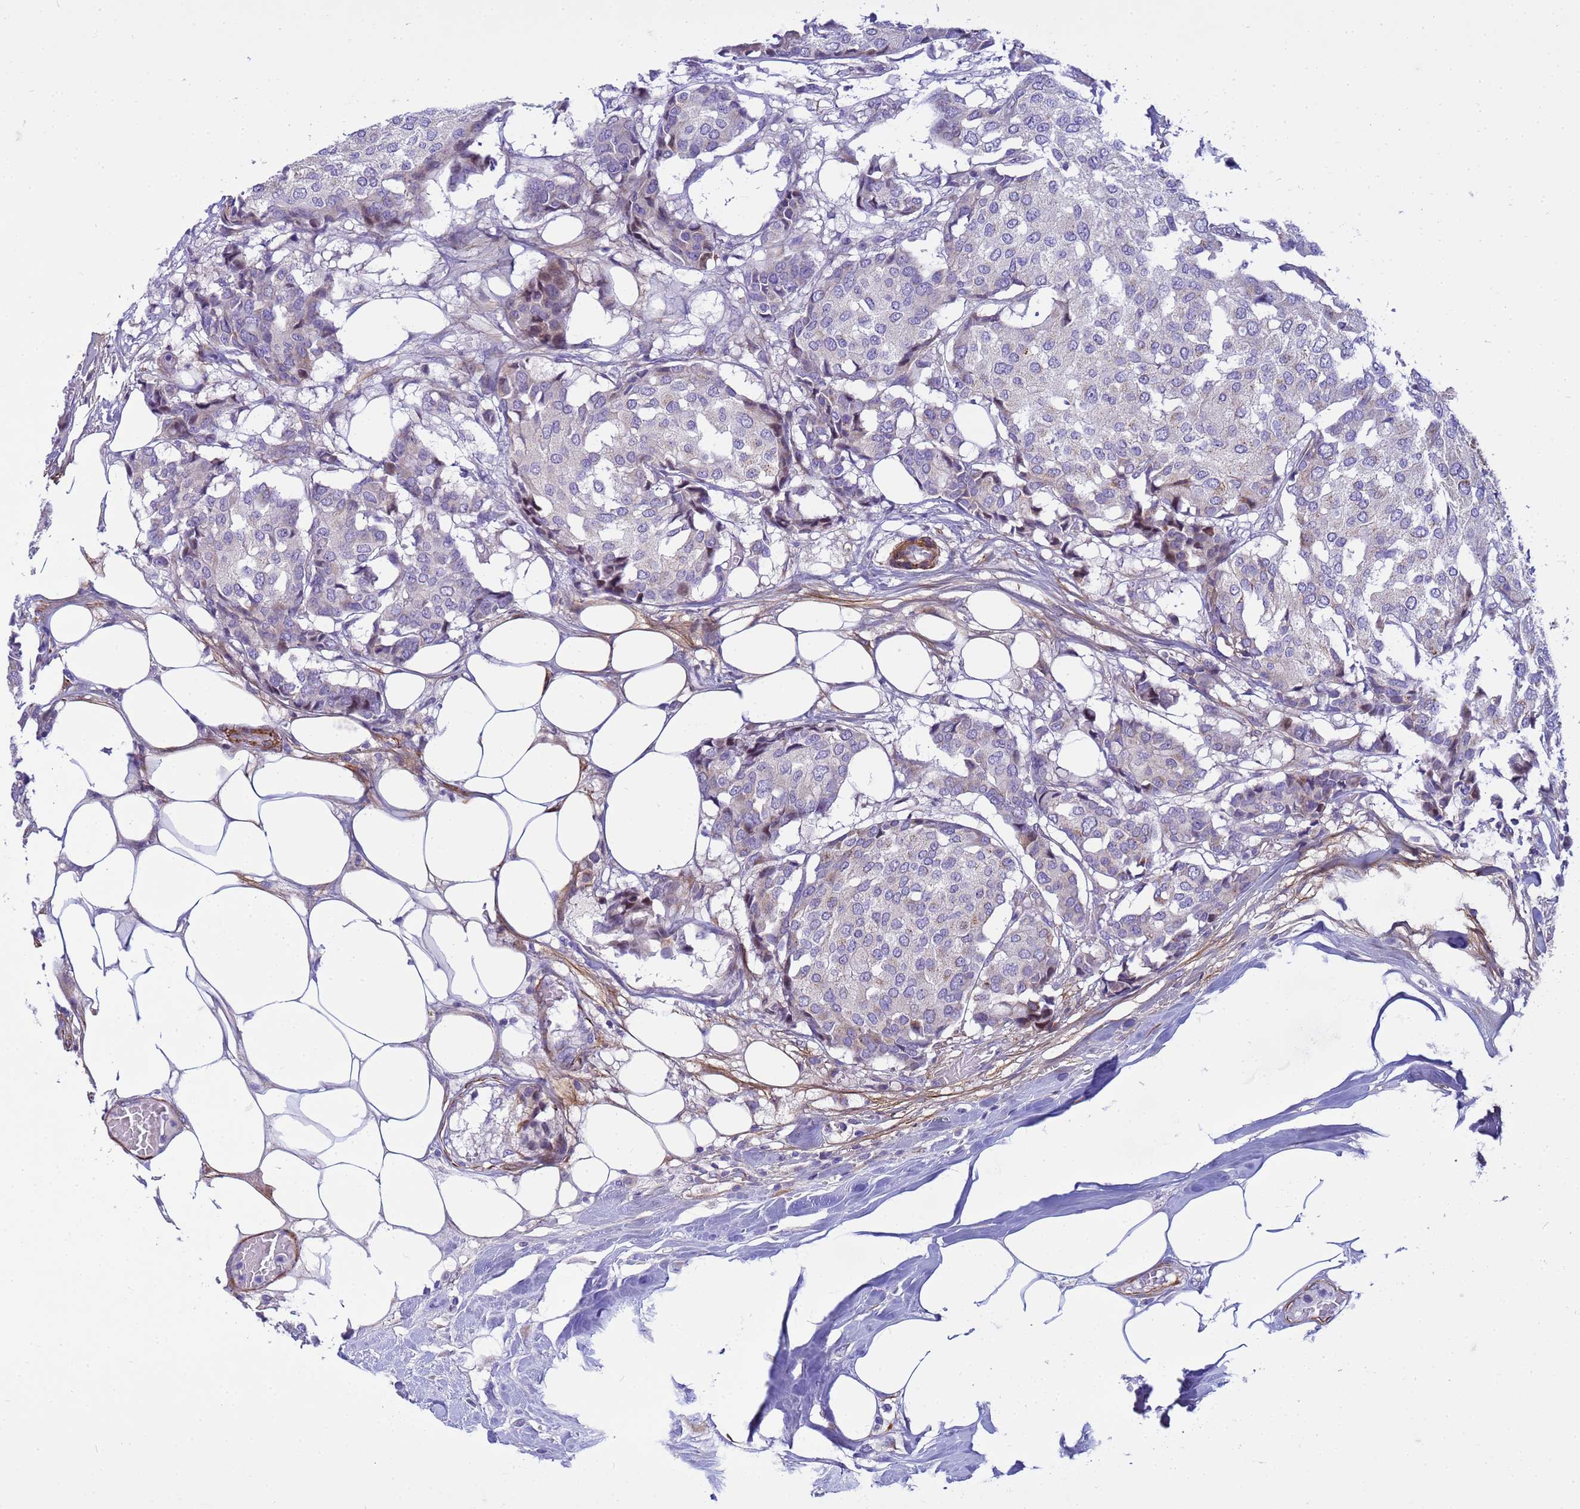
{"staining": {"intensity": "negative", "quantity": "none", "location": "none"}, "tissue": "breast cancer", "cell_type": "Tumor cells", "image_type": "cancer", "snomed": [{"axis": "morphology", "description": "Duct carcinoma"}, {"axis": "topography", "description": "Breast"}], "caption": "Immunohistochemical staining of breast cancer displays no significant positivity in tumor cells.", "gene": "P2RX7", "patient": {"sex": "female", "age": 75}}